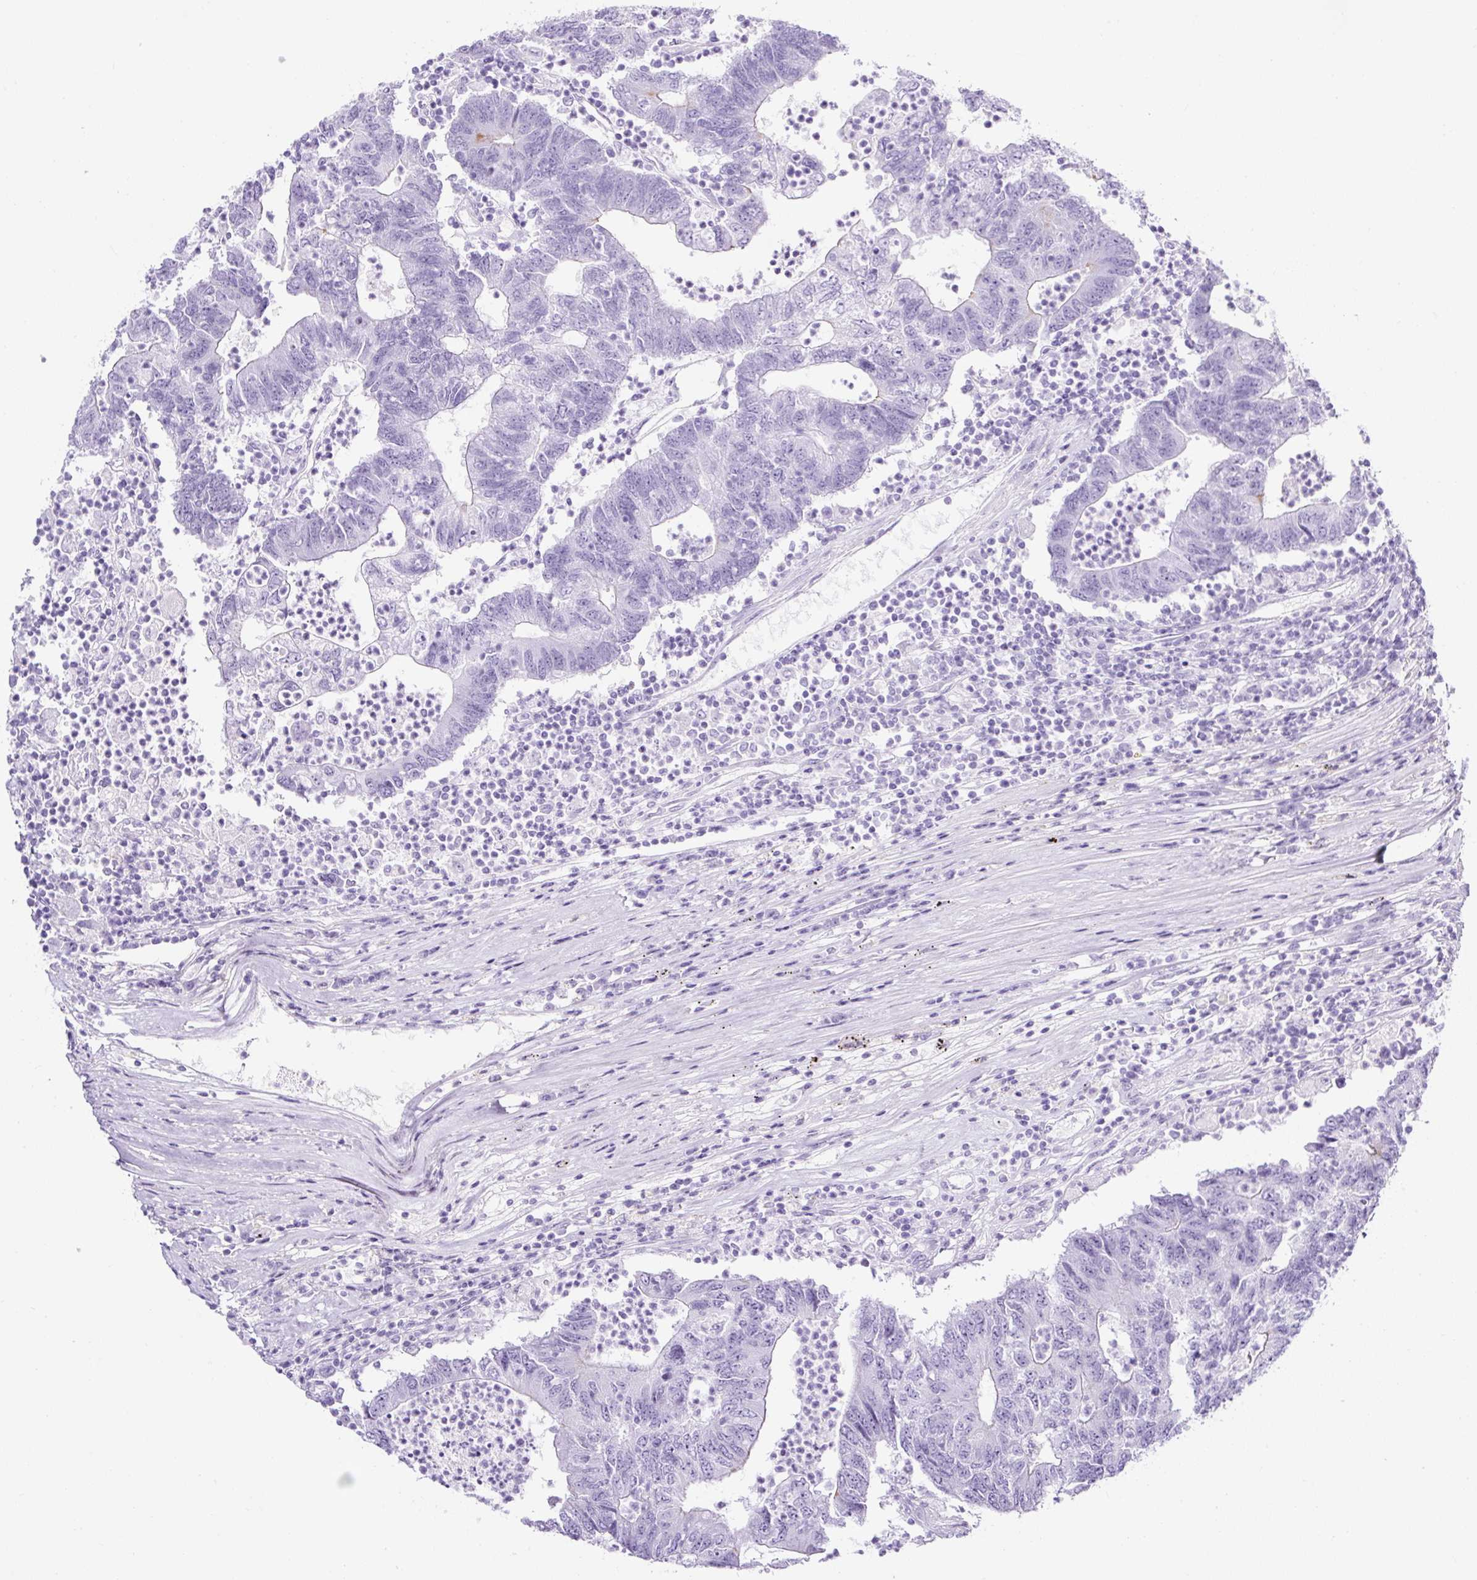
{"staining": {"intensity": "negative", "quantity": "none", "location": "none"}, "tissue": "colorectal cancer", "cell_type": "Tumor cells", "image_type": "cancer", "snomed": [{"axis": "morphology", "description": "Adenocarcinoma, NOS"}, {"axis": "topography", "description": "Colon"}], "caption": "Colorectal cancer (adenocarcinoma) was stained to show a protein in brown. There is no significant staining in tumor cells. The staining was performed using DAB (3,3'-diaminobenzidine) to visualize the protein expression in brown, while the nuclei were stained in blue with hematoxylin (Magnification: 20x).", "gene": "TMEM200B", "patient": {"sex": "female", "age": 48}}